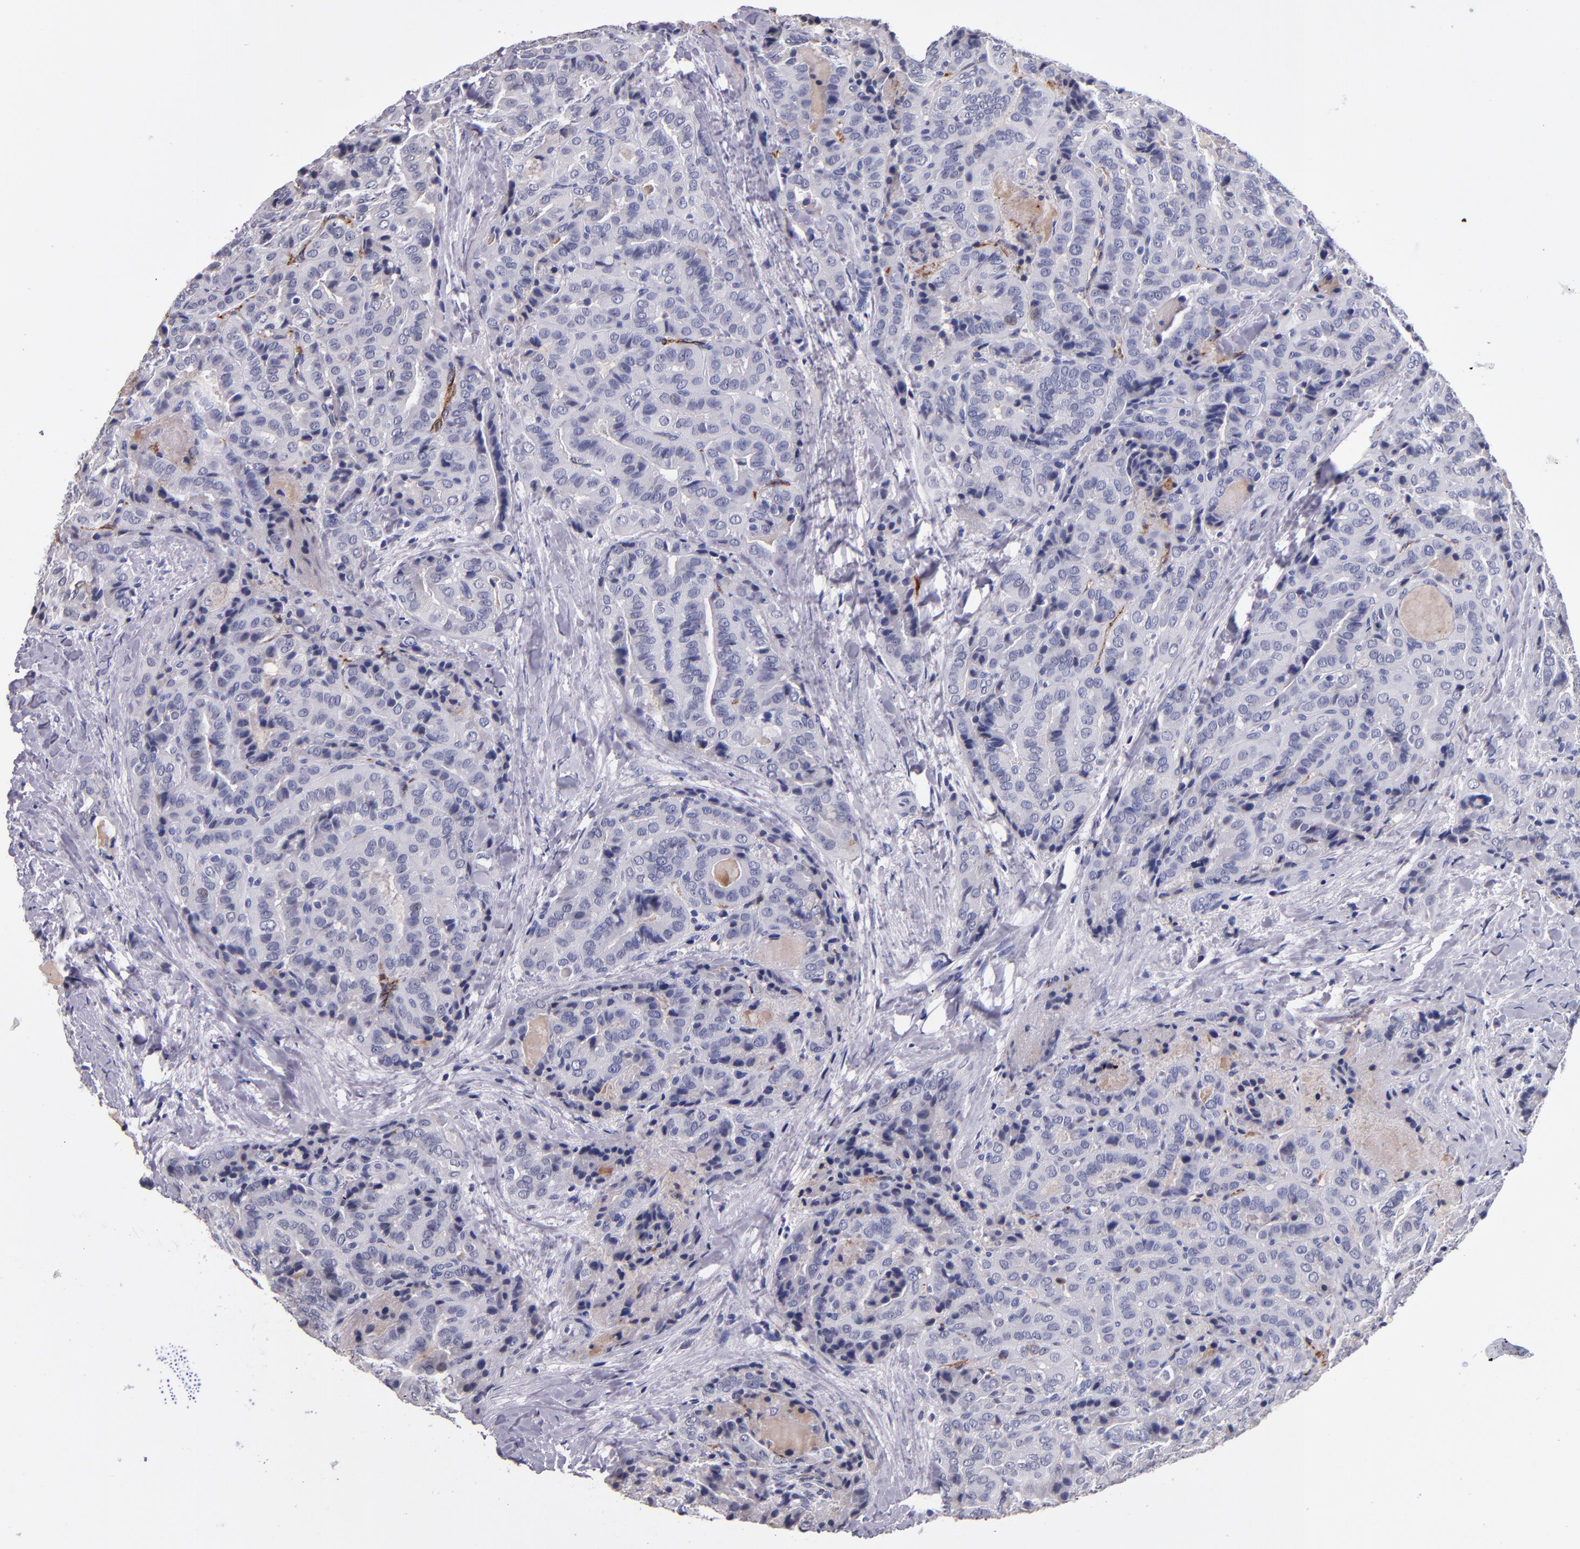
{"staining": {"intensity": "negative", "quantity": "none", "location": "none"}, "tissue": "thyroid cancer", "cell_type": "Tumor cells", "image_type": "cancer", "snomed": [{"axis": "morphology", "description": "Papillary adenocarcinoma, NOS"}, {"axis": "topography", "description": "Thyroid gland"}], "caption": "Photomicrograph shows no protein expression in tumor cells of thyroid papillary adenocarcinoma tissue. The staining was performed using DAB to visualize the protein expression in brown, while the nuclei were stained in blue with hematoxylin (Magnification: 20x).", "gene": "SELP", "patient": {"sex": "female", "age": 71}}